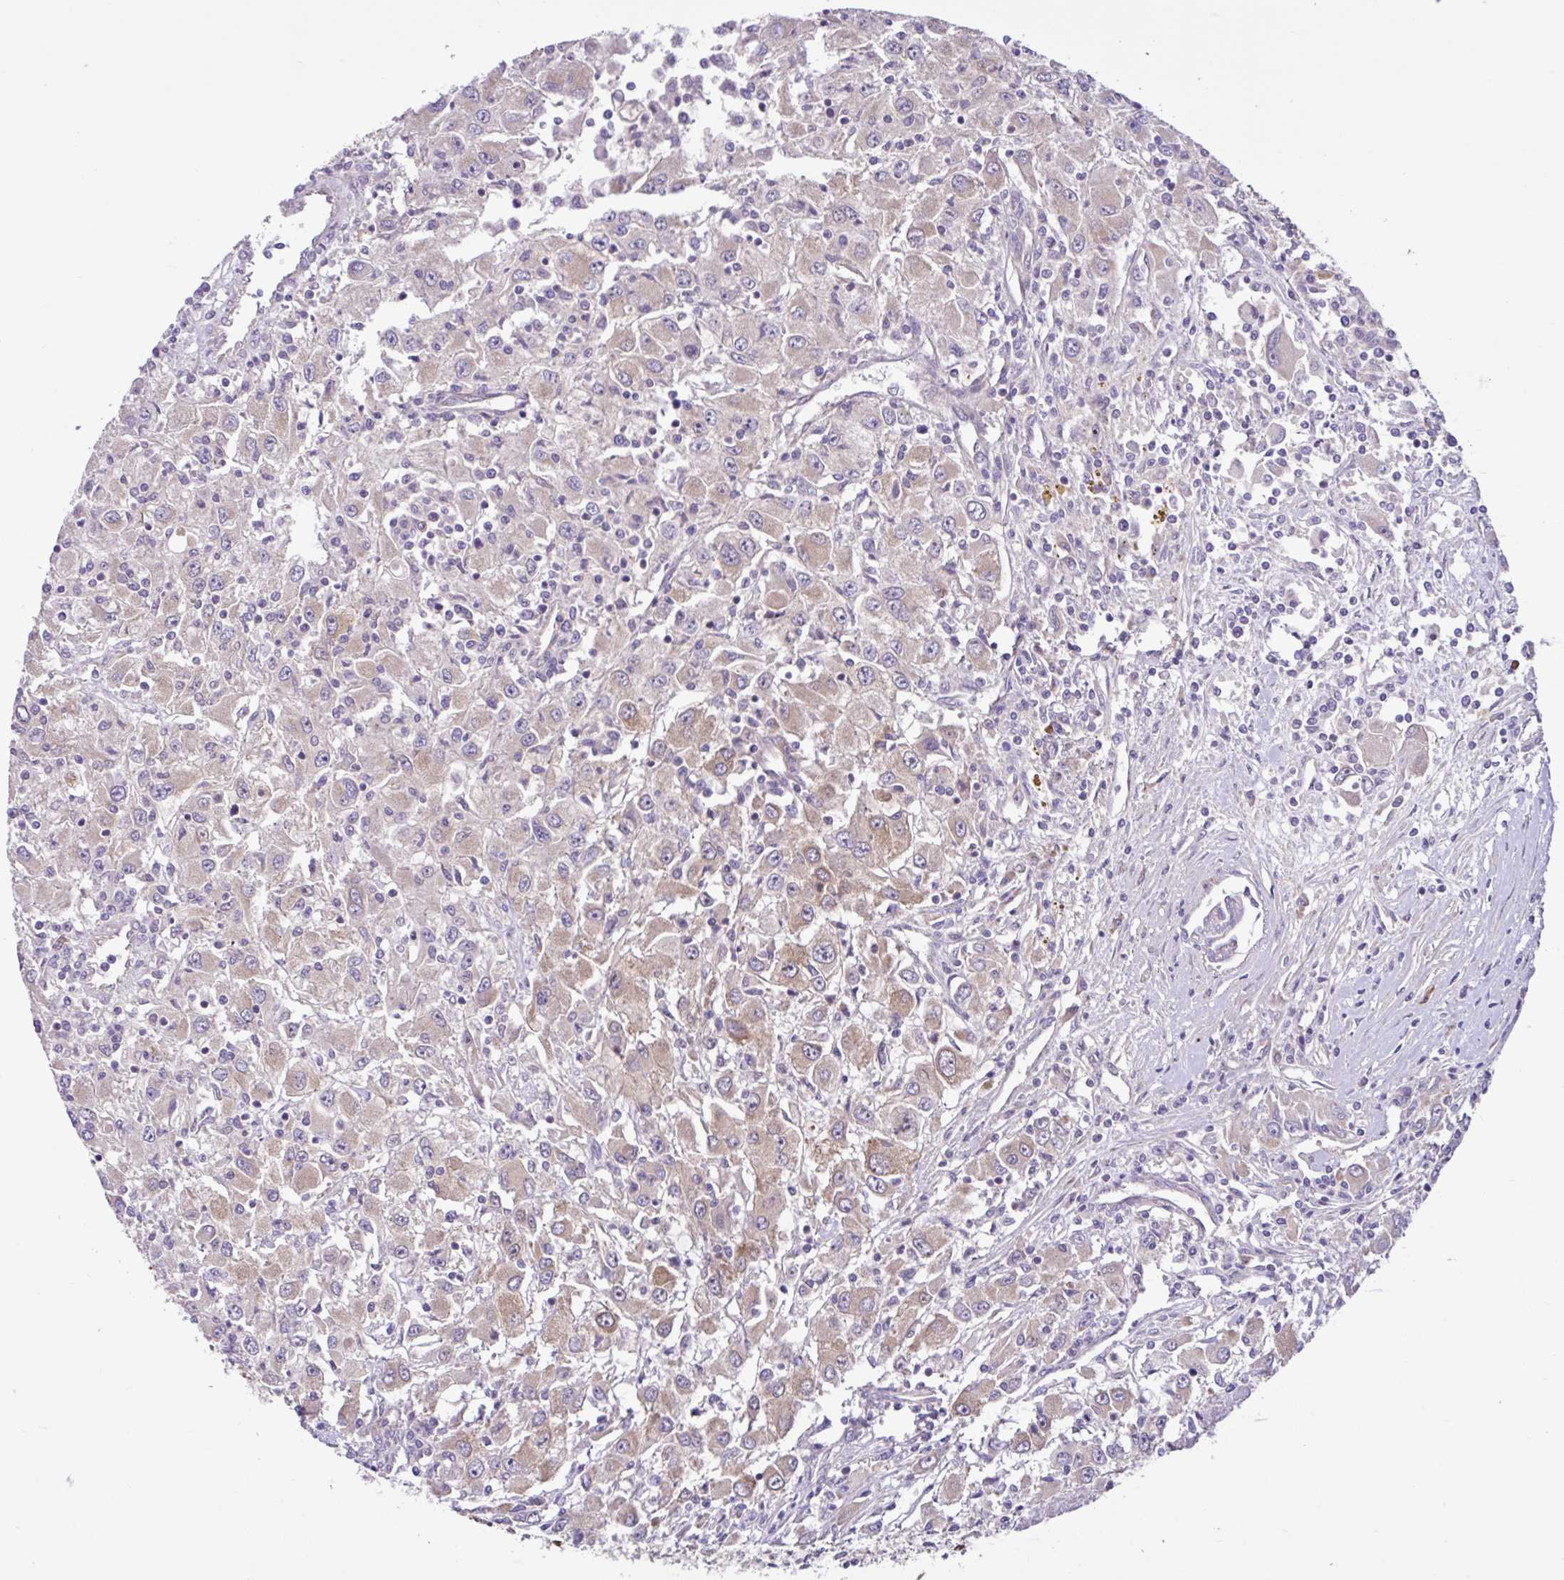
{"staining": {"intensity": "moderate", "quantity": ">75%", "location": "cytoplasmic/membranous"}, "tissue": "renal cancer", "cell_type": "Tumor cells", "image_type": "cancer", "snomed": [{"axis": "morphology", "description": "Adenocarcinoma, NOS"}, {"axis": "topography", "description": "Kidney"}], "caption": "Renal adenocarcinoma stained with a protein marker exhibits moderate staining in tumor cells.", "gene": "NTPCR", "patient": {"sex": "female", "age": 67}}